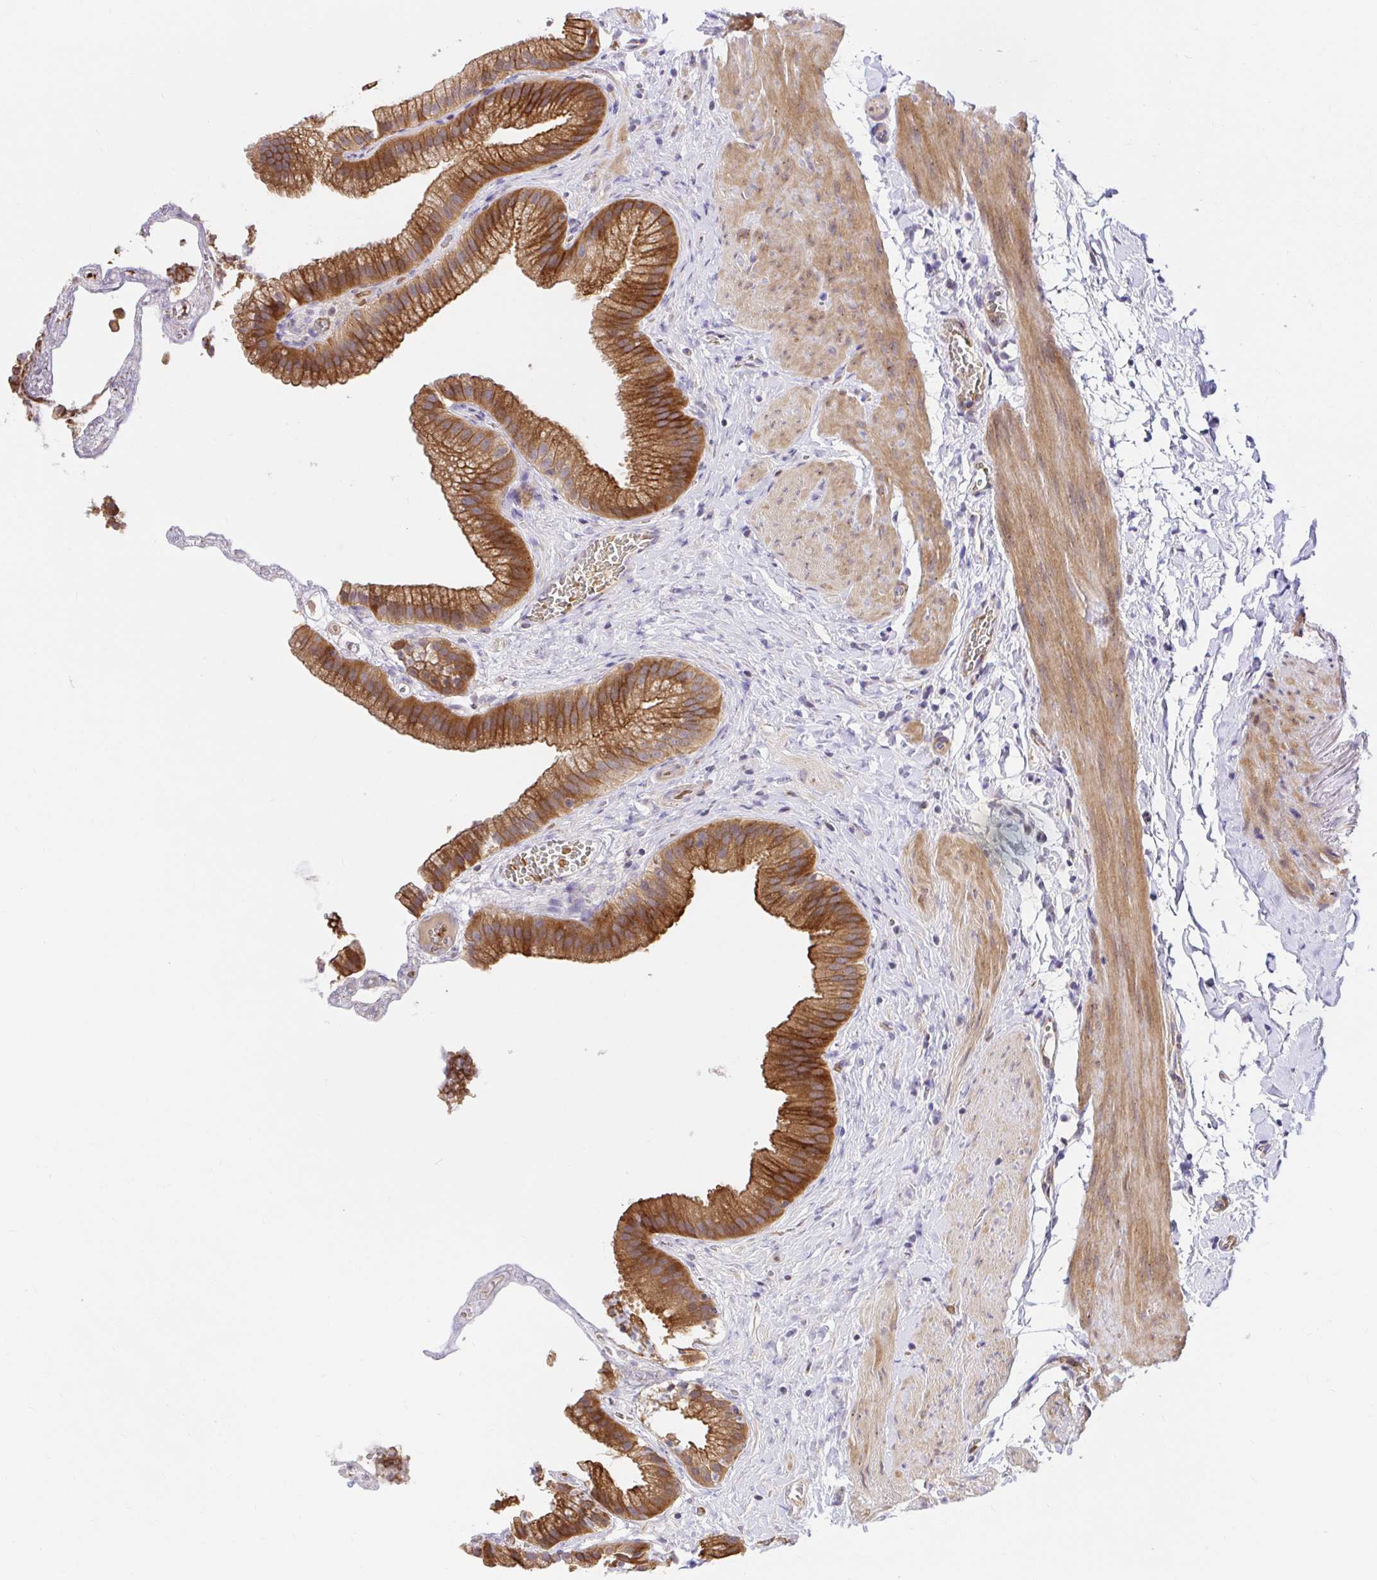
{"staining": {"intensity": "moderate", "quantity": ">75%", "location": "cytoplasmic/membranous"}, "tissue": "gallbladder", "cell_type": "Glandular cells", "image_type": "normal", "snomed": [{"axis": "morphology", "description": "Normal tissue, NOS"}, {"axis": "topography", "description": "Gallbladder"}], "caption": "Gallbladder was stained to show a protein in brown. There is medium levels of moderate cytoplasmic/membranous expression in about >75% of glandular cells. (Brightfield microscopy of DAB IHC at high magnification).", "gene": "TRIM55", "patient": {"sex": "female", "age": 63}}